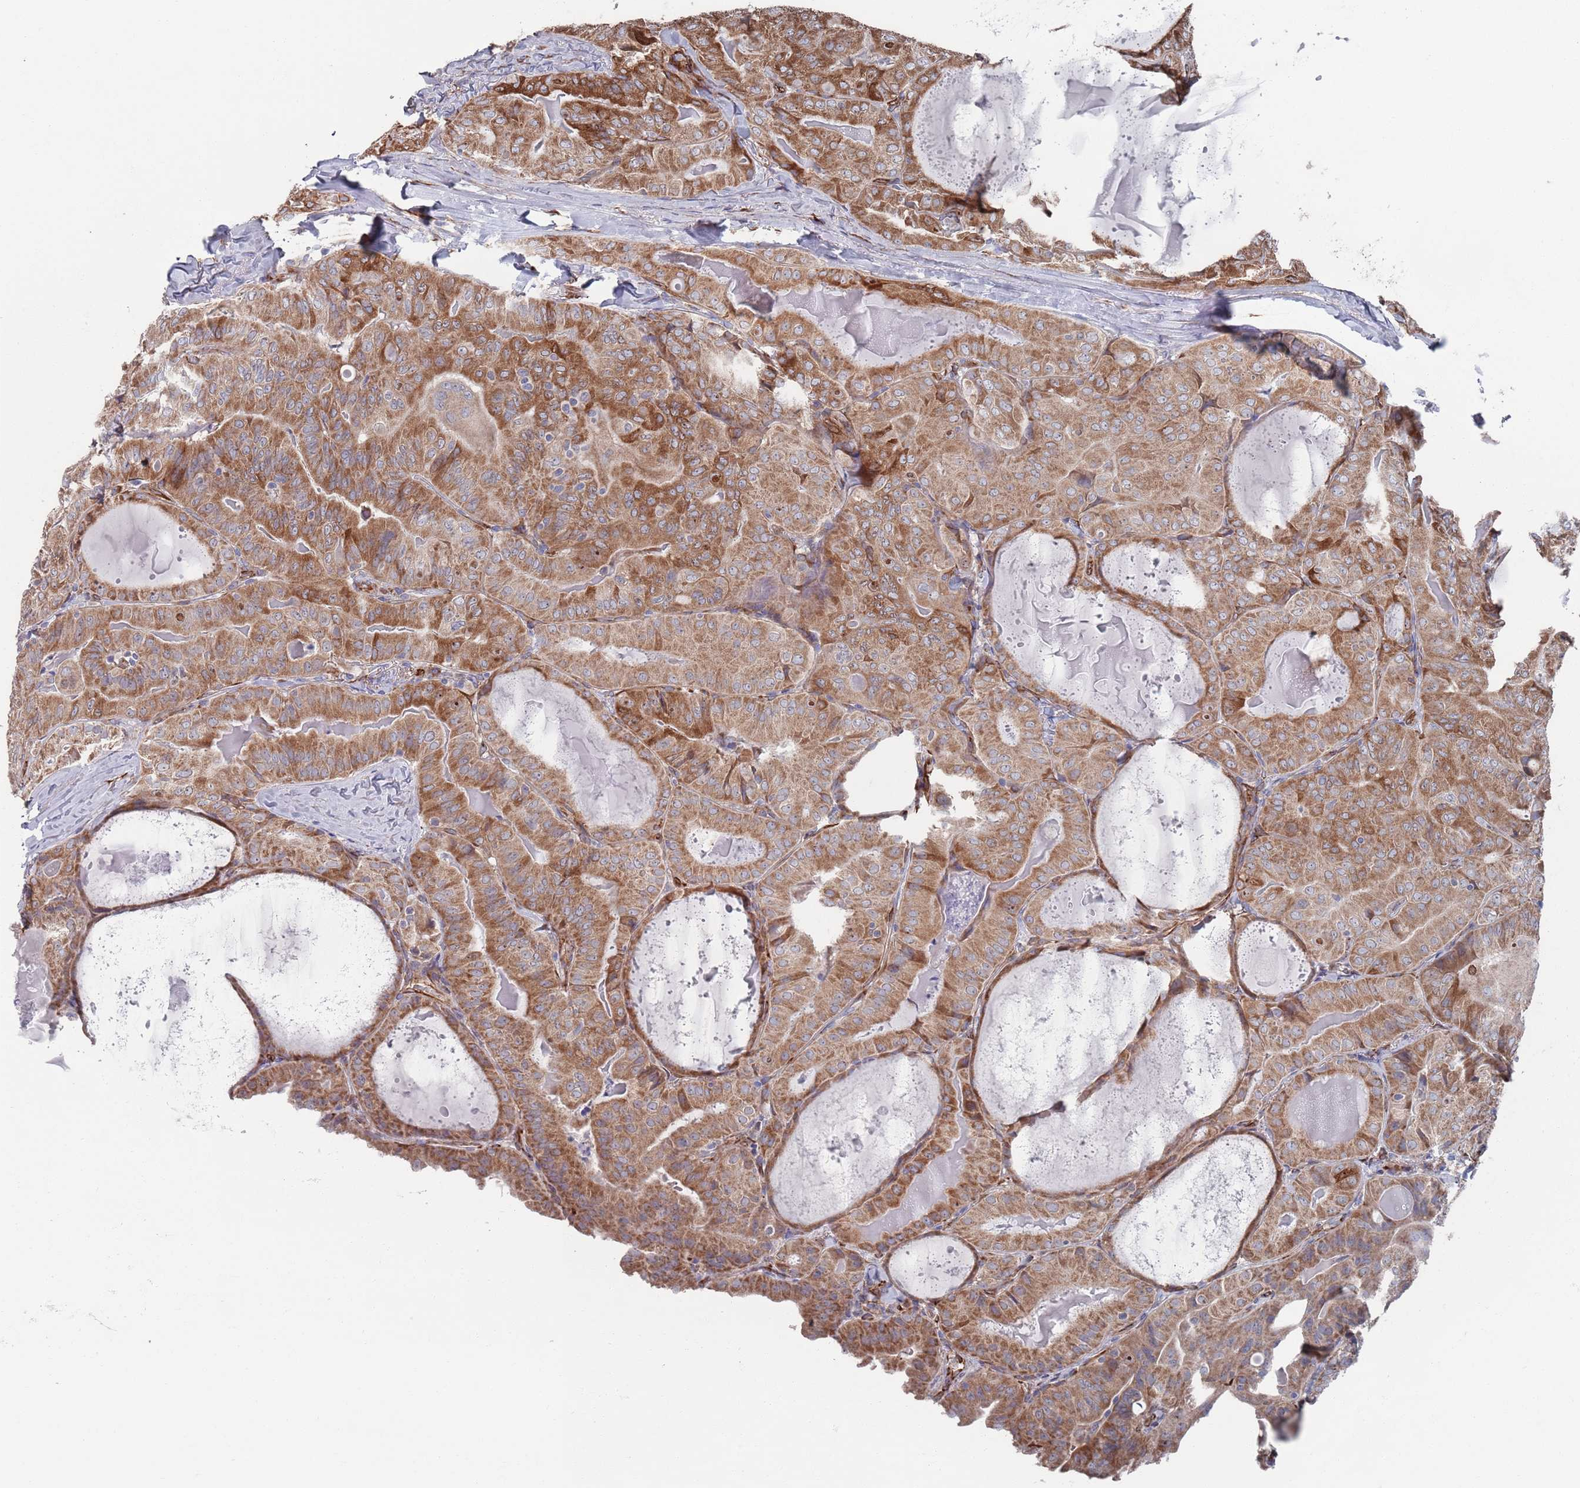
{"staining": {"intensity": "moderate", "quantity": ">75%", "location": "cytoplasmic/membranous"}, "tissue": "thyroid cancer", "cell_type": "Tumor cells", "image_type": "cancer", "snomed": [{"axis": "morphology", "description": "Papillary adenocarcinoma, NOS"}, {"axis": "topography", "description": "Thyroid gland"}], "caption": "A histopathology image of thyroid papillary adenocarcinoma stained for a protein demonstrates moderate cytoplasmic/membranous brown staining in tumor cells.", "gene": "CCDC106", "patient": {"sex": "female", "age": 68}}